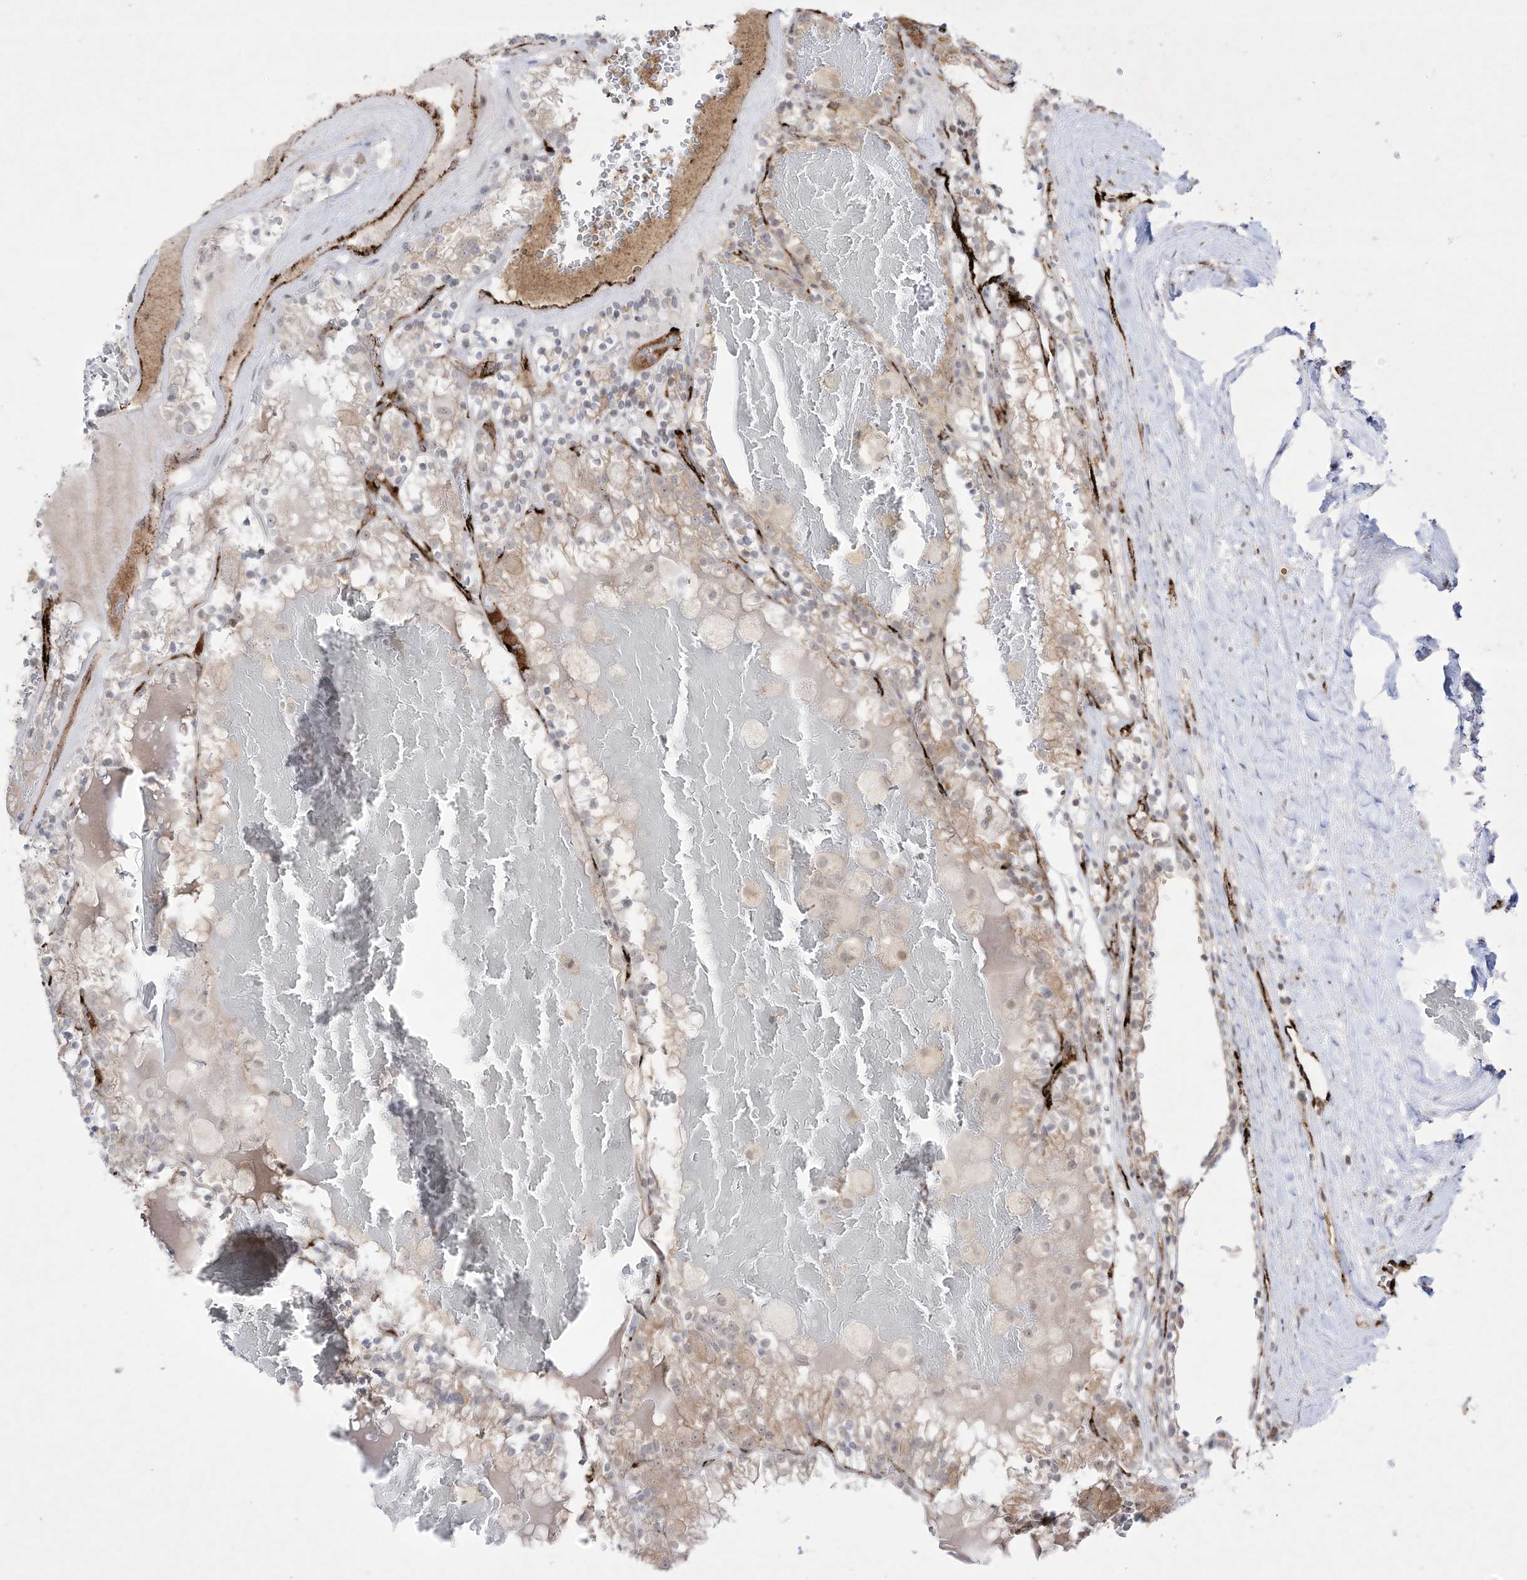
{"staining": {"intensity": "weak", "quantity": "25%-75%", "location": "cytoplasmic/membranous"}, "tissue": "renal cancer", "cell_type": "Tumor cells", "image_type": "cancer", "snomed": [{"axis": "morphology", "description": "Adenocarcinoma, NOS"}, {"axis": "topography", "description": "Kidney"}], "caption": "Immunohistochemistry micrograph of renal cancer stained for a protein (brown), which reveals low levels of weak cytoplasmic/membranous staining in about 25%-75% of tumor cells.", "gene": "ZGRF1", "patient": {"sex": "female", "age": 56}}